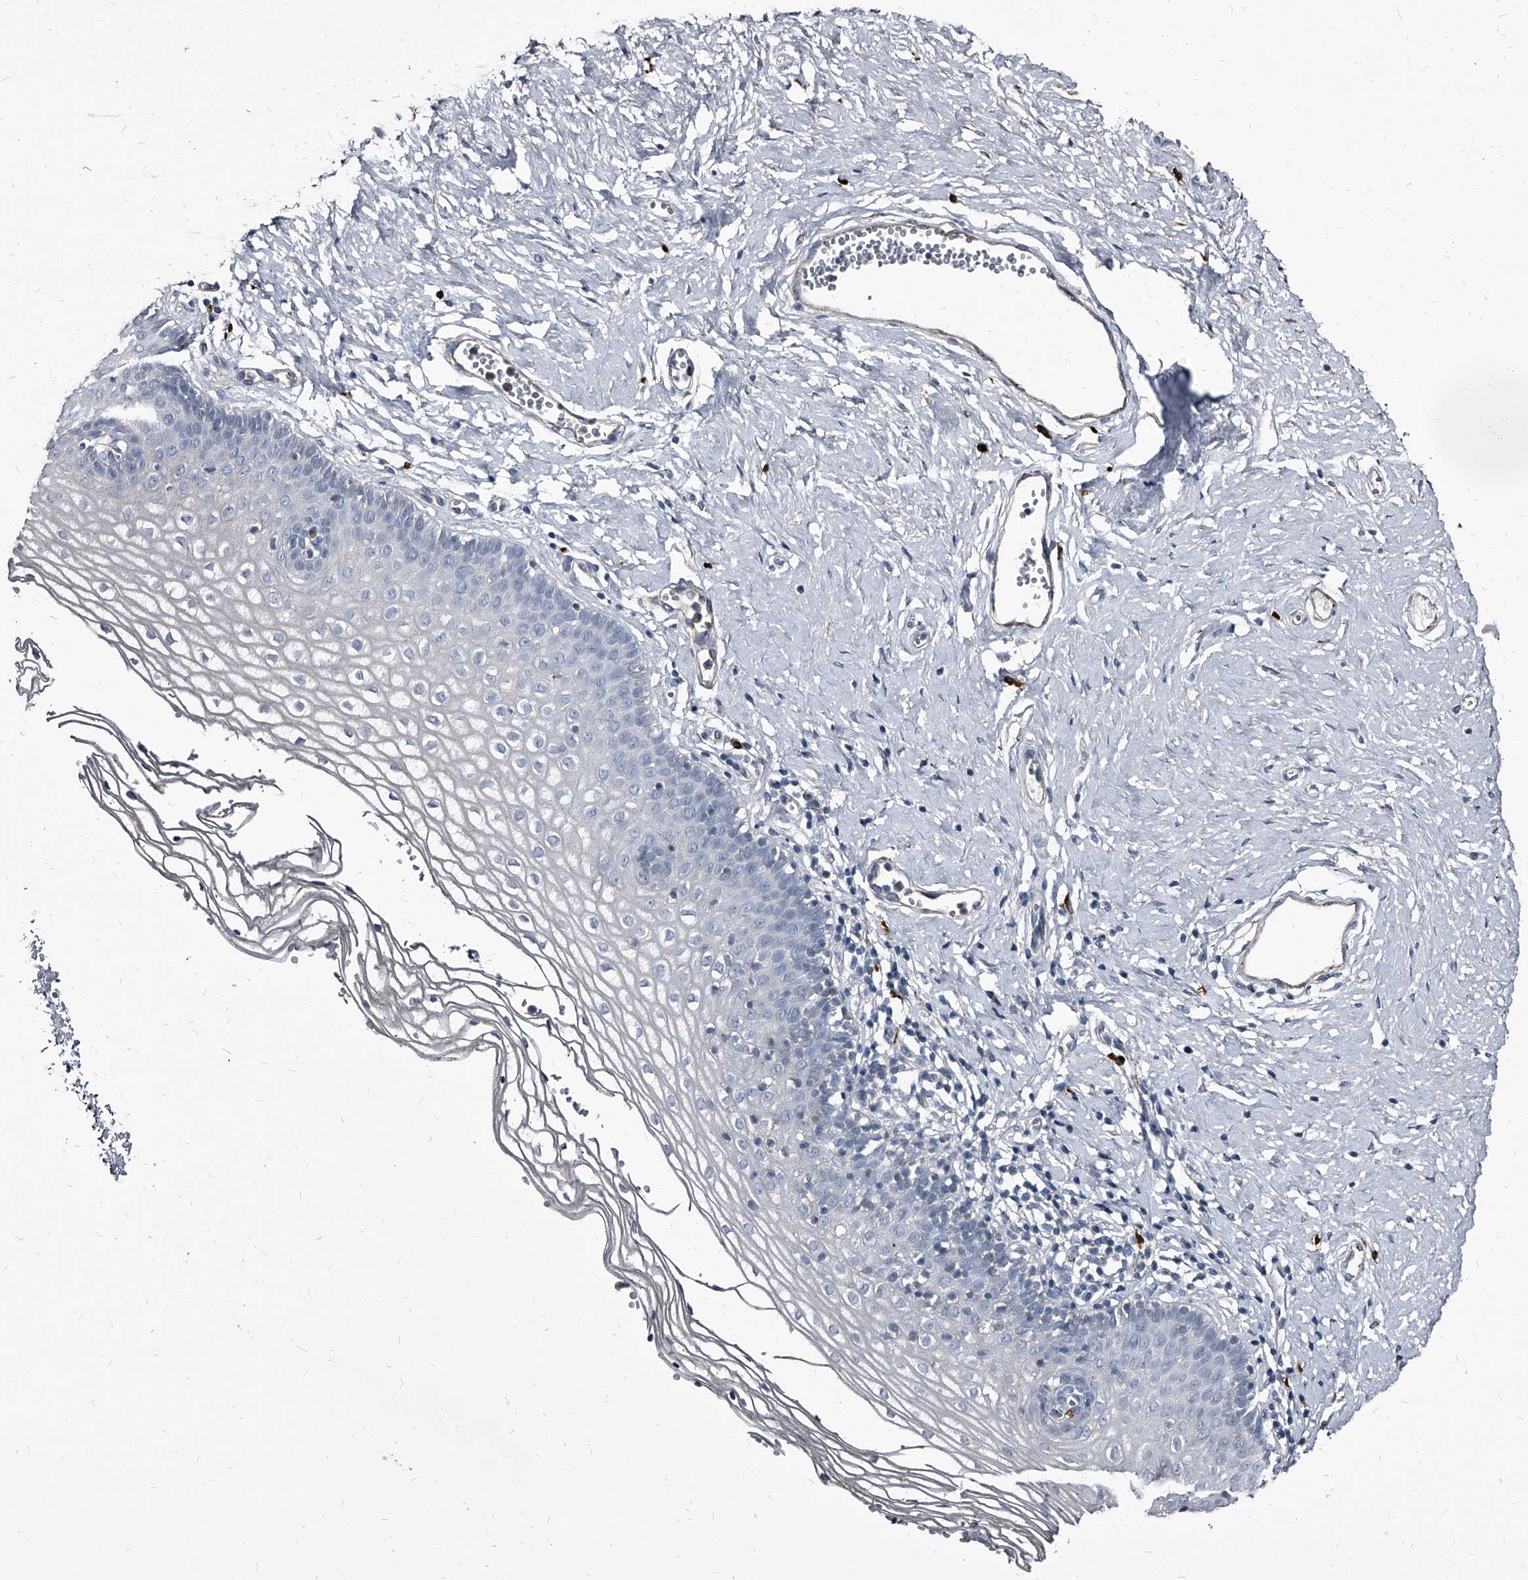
{"staining": {"intensity": "negative", "quantity": "none", "location": "none"}, "tissue": "vagina", "cell_type": "Squamous epithelial cells", "image_type": "normal", "snomed": [{"axis": "morphology", "description": "Normal tissue, NOS"}, {"axis": "topography", "description": "Vagina"}], "caption": "Immunohistochemistry image of normal vagina: human vagina stained with DAB (3,3'-diaminobenzidine) exhibits no significant protein staining in squamous epithelial cells.", "gene": "PGLYRP3", "patient": {"sex": "female", "age": 32}}